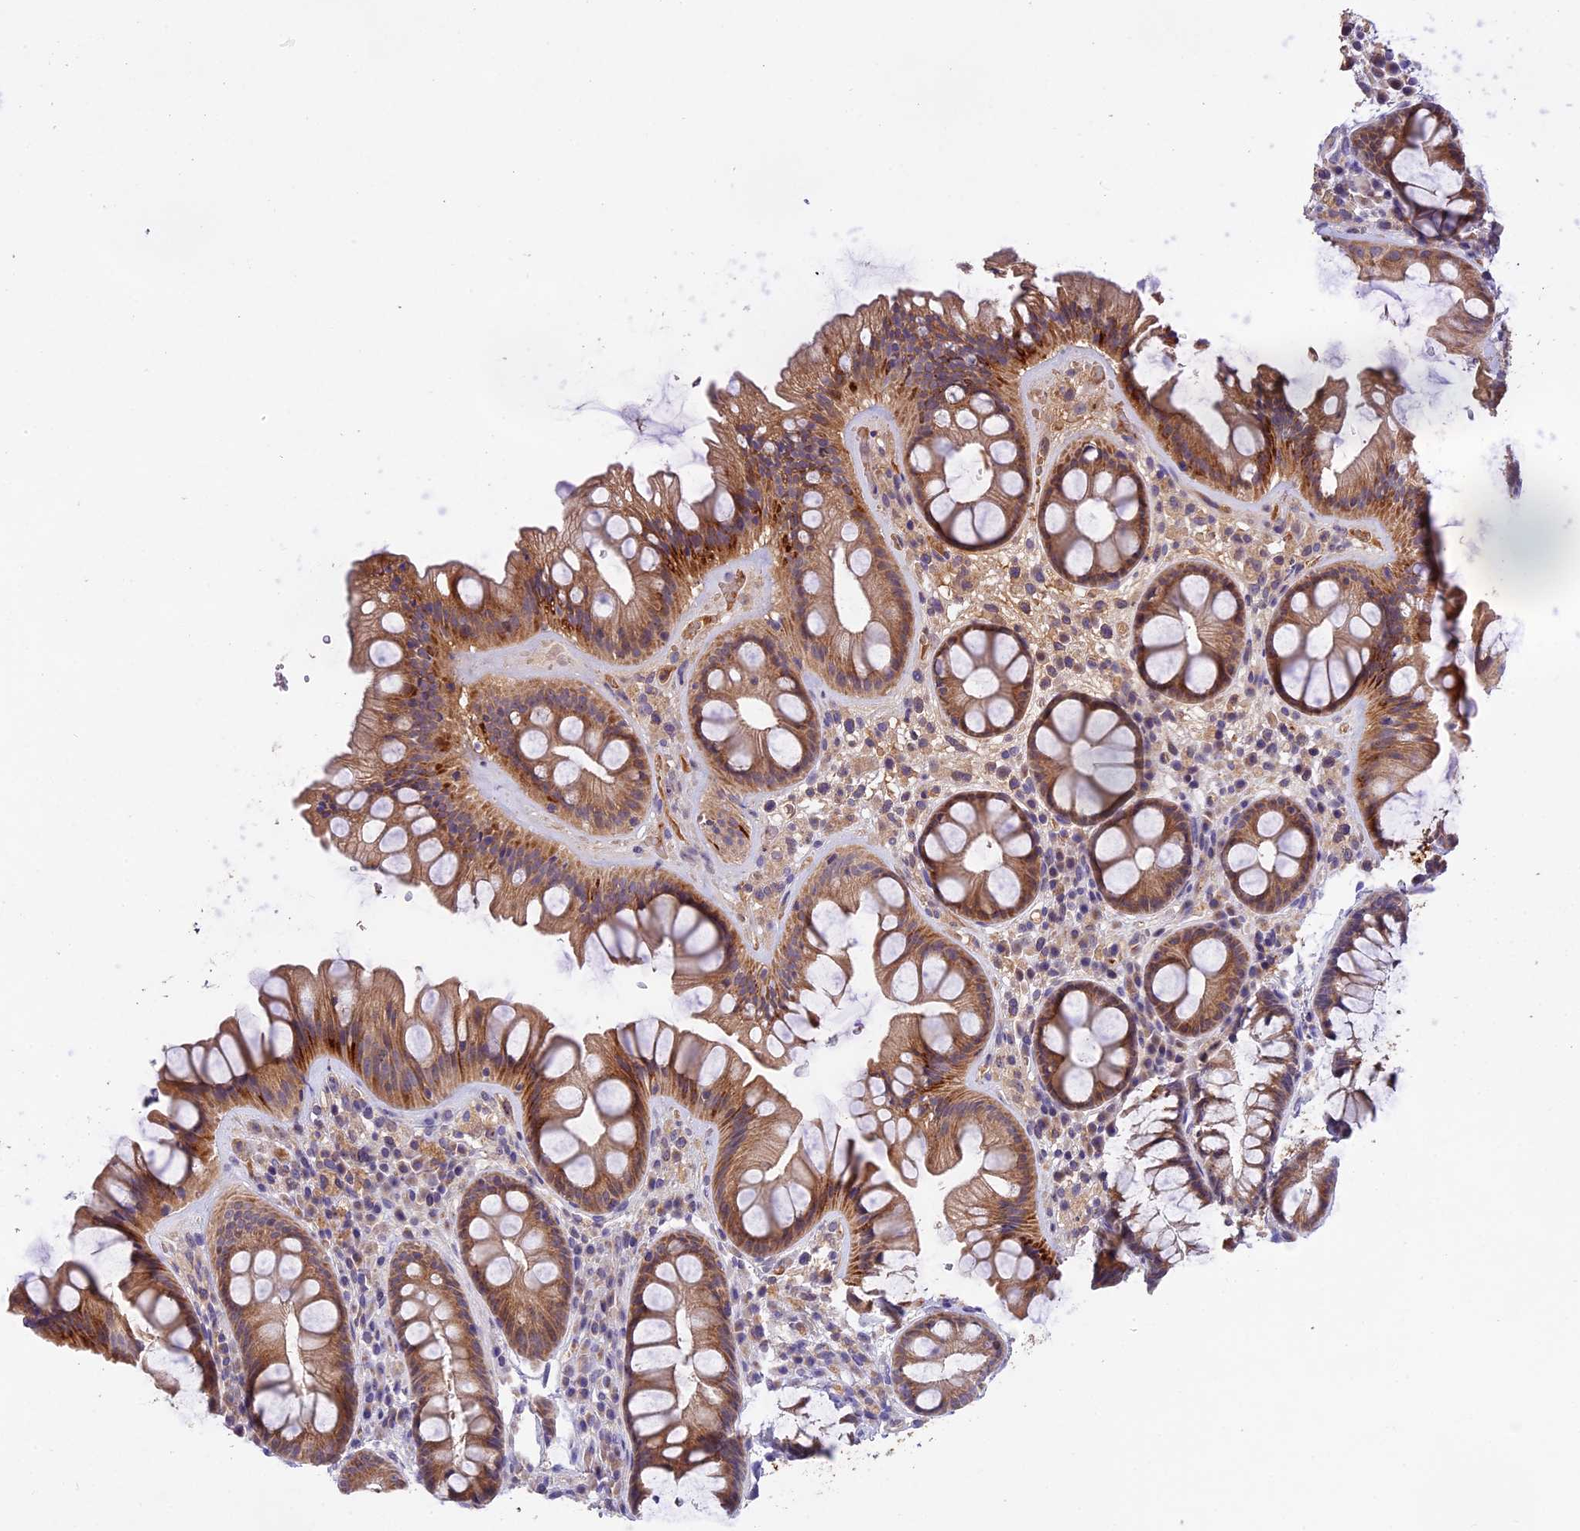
{"staining": {"intensity": "moderate", "quantity": ">75%", "location": "cytoplasmic/membranous"}, "tissue": "rectum", "cell_type": "Glandular cells", "image_type": "normal", "snomed": [{"axis": "morphology", "description": "Normal tissue, NOS"}, {"axis": "topography", "description": "Rectum"}], "caption": "The photomicrograph shows a brown stain indicating the presence of a protein in the cytoplasmic/membranous of glandular cells in rectum.", "gene": "PHAF1", "patient": {"sex": "male", "age": 74}}